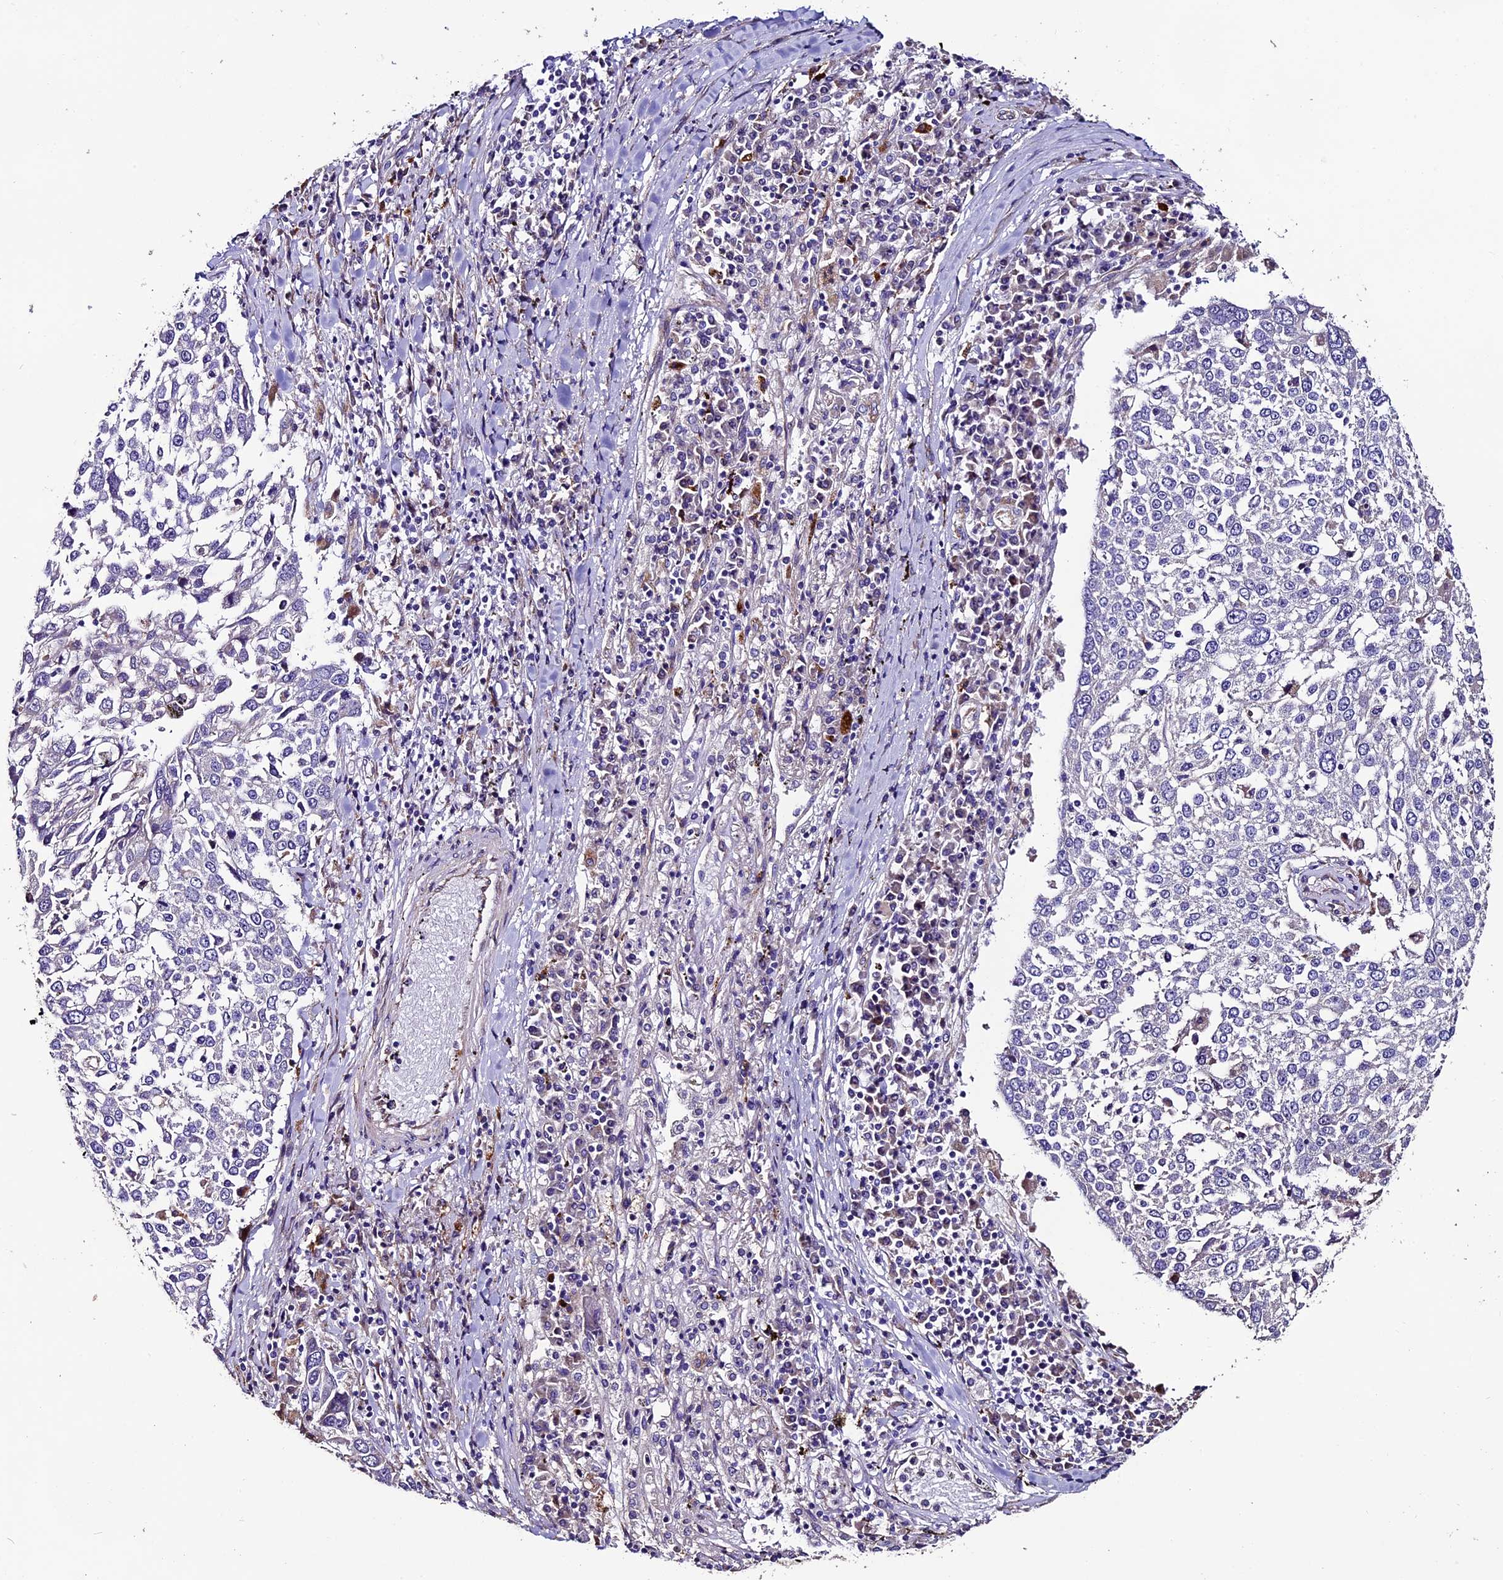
{"staining": {"intensity": "negative", "quantity": "none", "location": "none"}, "tissue": "lung cancer", "cell_type": "Tumor cells", "image_type": "cancer", "snomed": [{"axis": "morphology", "description": "Squamous cell carcinoma, NOS"}, {"axis": "topography", "description": "Lung"}], "caption": "An IHC micrograph of lung cancer (squamous cell carcinoma) is shown. There is no staining in tumor cells of lung cancer (squamous cell carcinoma).", "gene": "CLN5", "patient": {"sex": "male", "age": 65}}